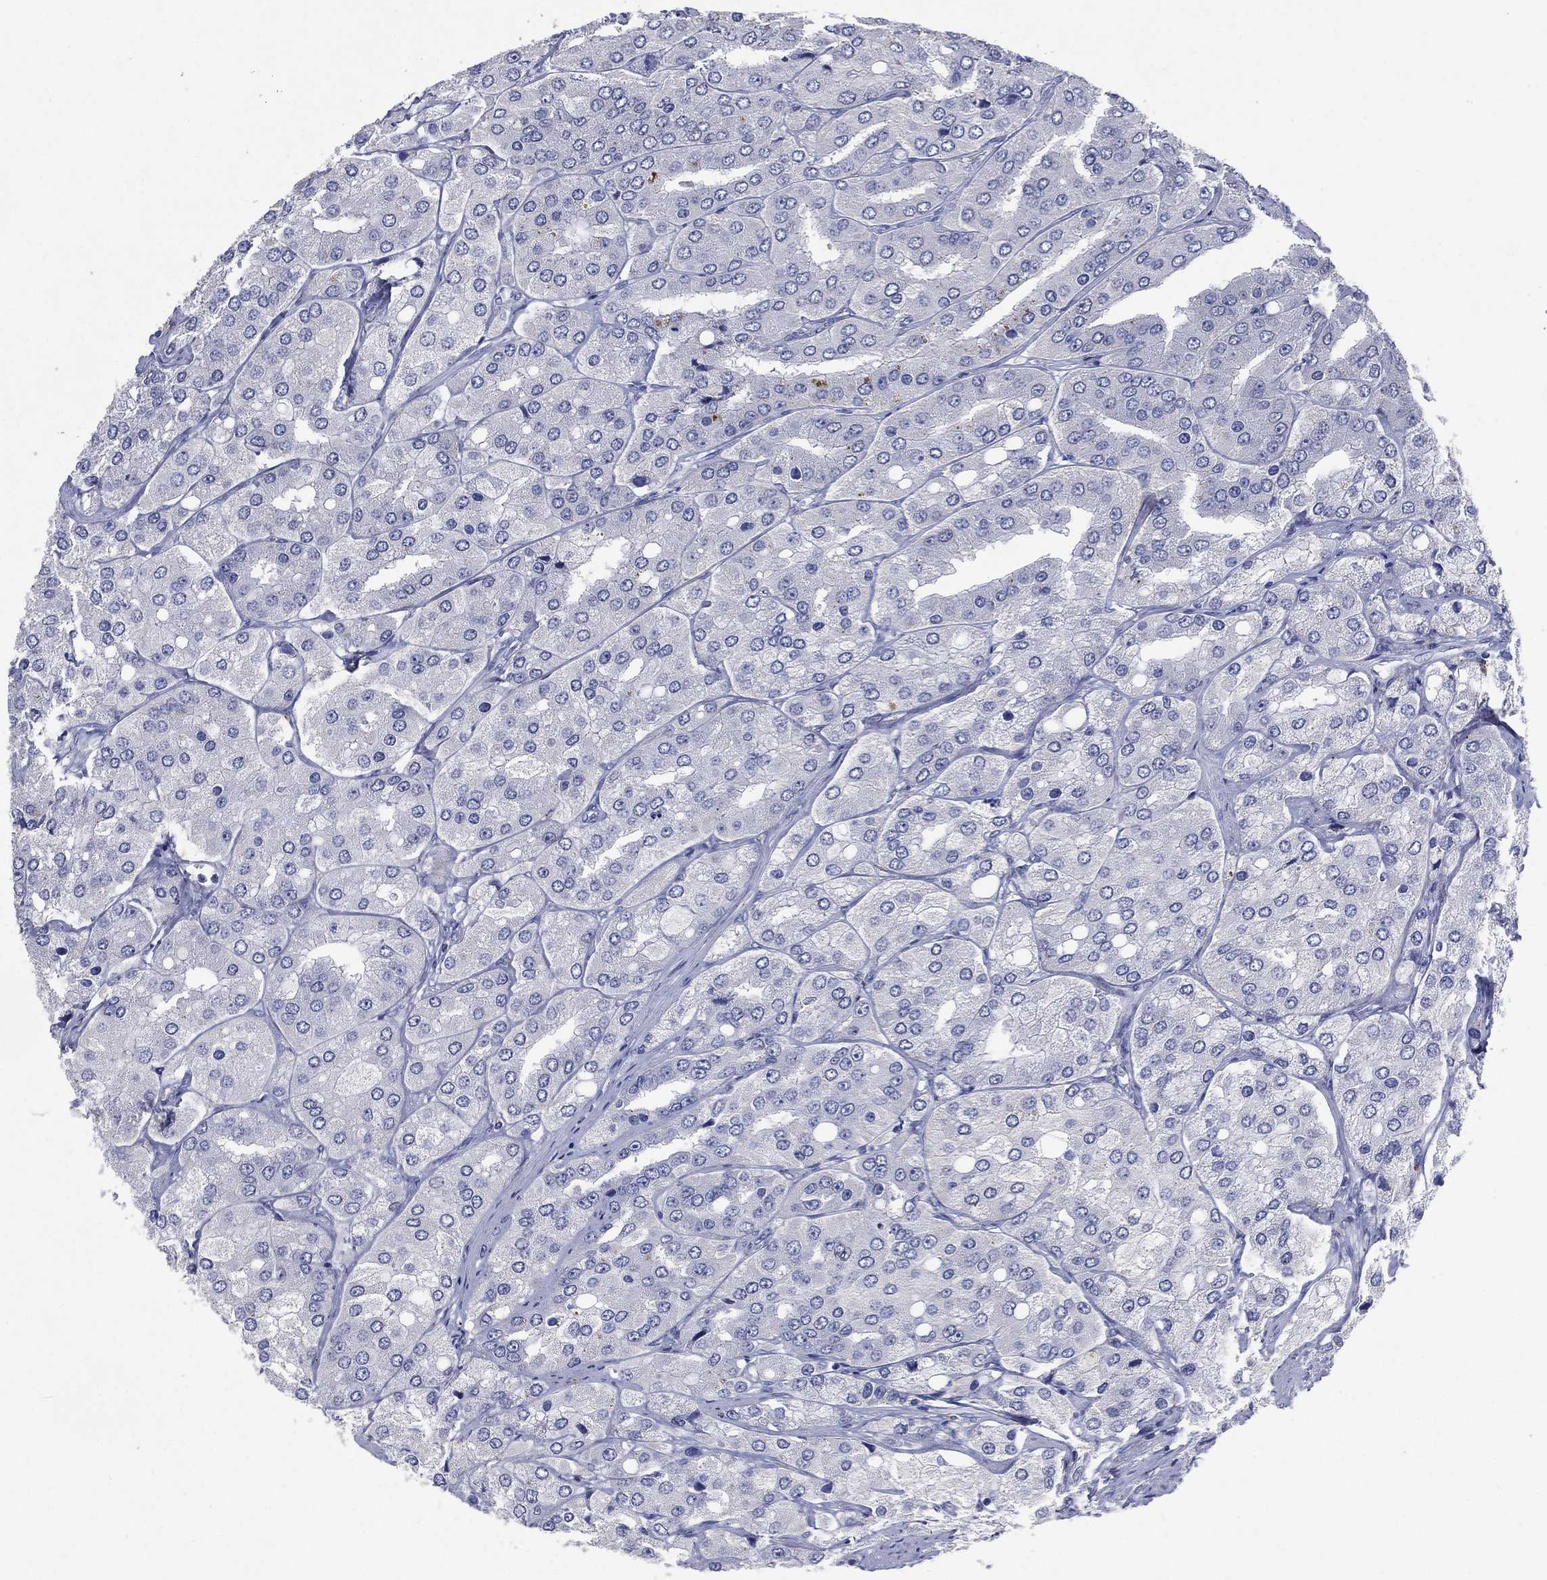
{"staining": {"intensity": "negative", "quantity": "none", "location": "none"}, "tissue": "prostate cancer", "cell_type": "Tumor cells", "image_type": "cancer", "snomed": [{"axis": "morphology", "description": "Adenocarcinoma, Low grade"}, {"axis": "topography", "description": "Prostate"}], "caption": "IHC histopathology image of neoplastic tissue: prostate cancer (adenocarcinoma (low-grade)) stained with DAB (3,3'-diaminobenzidine) shows no significant protein positivity in tumor cells. (DAB (3,3'-diaminobenzidine) immunohistochemistry (IHC) visualized using brightfield microscopy, high magnification).", "gene": "FSCN2", "patient": {"sex": "male", "age": 69}}